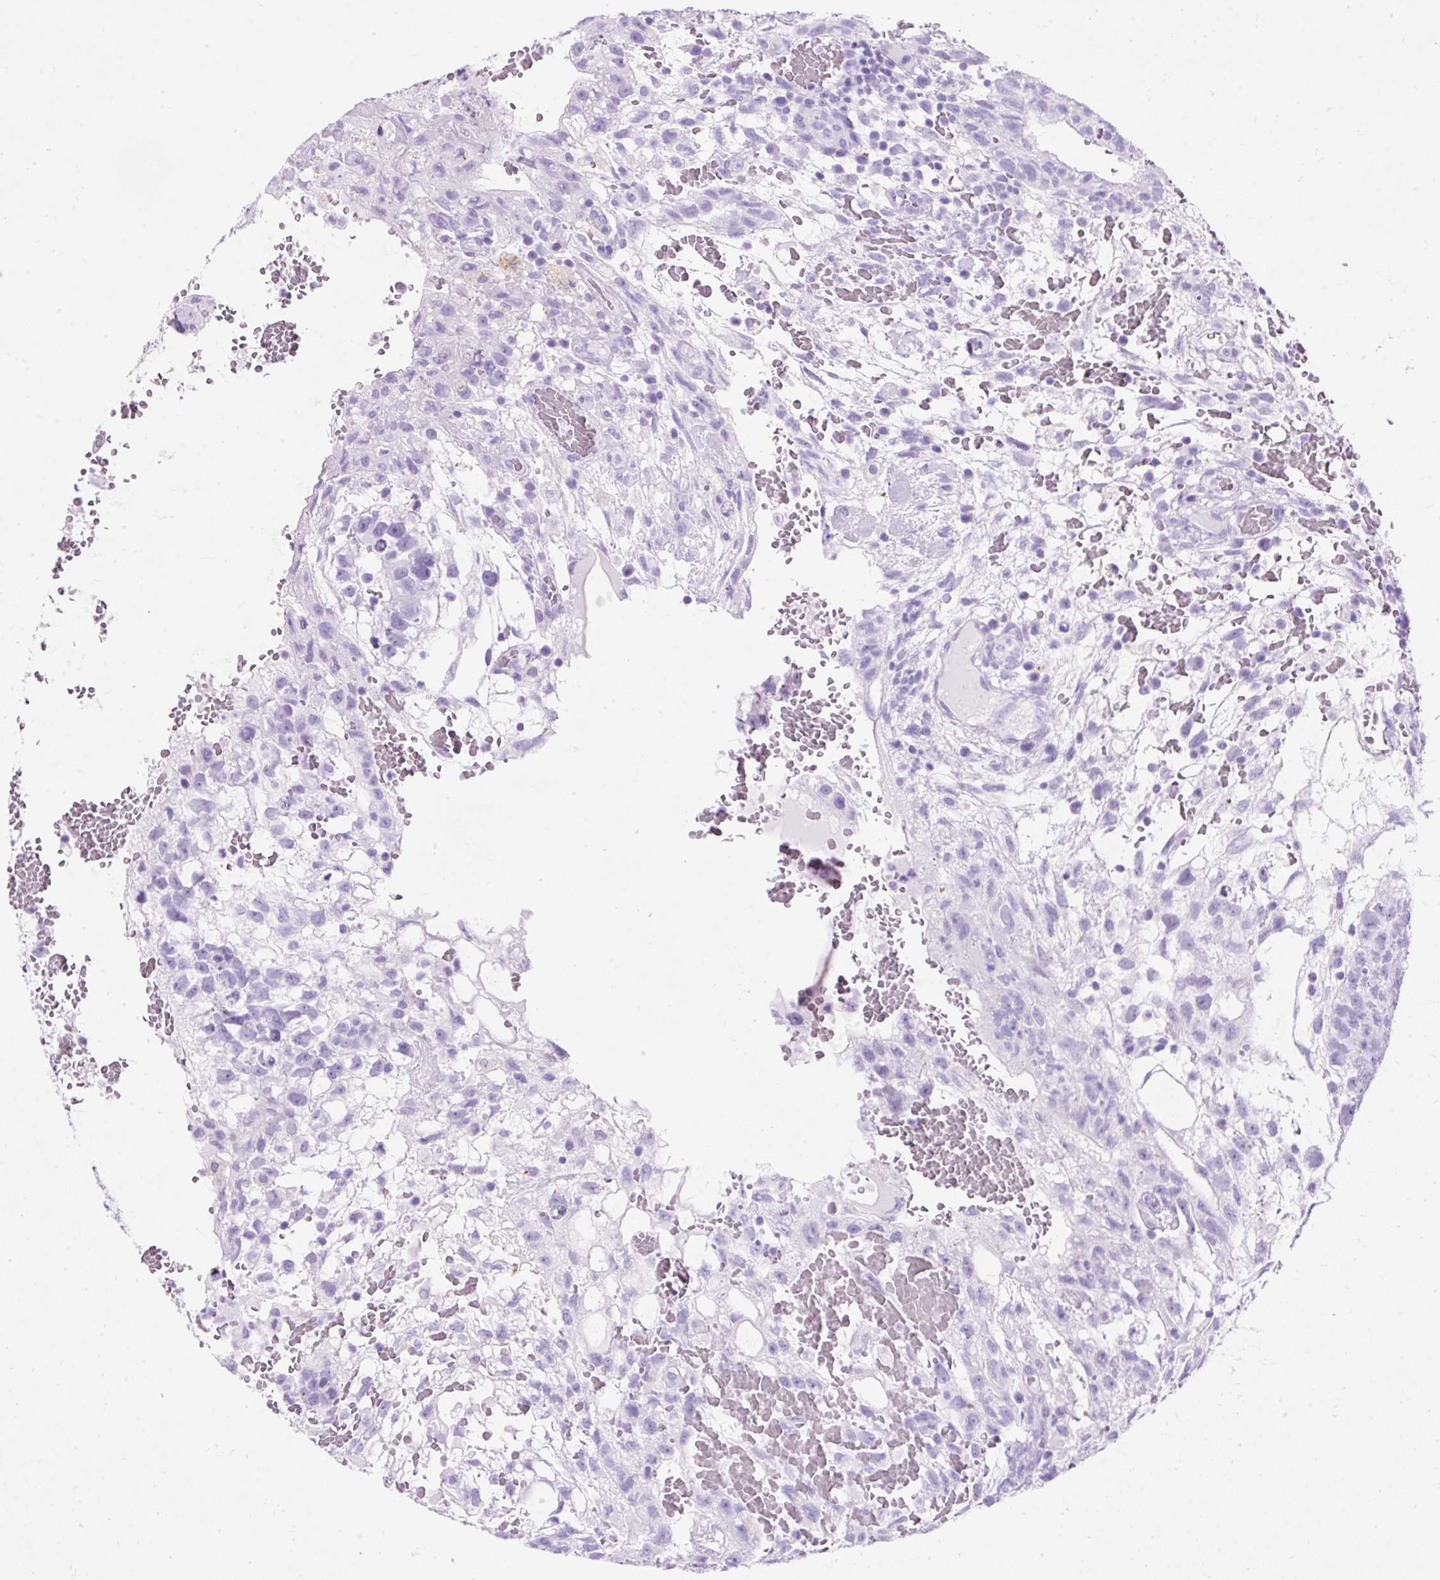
{"staining": {"intensity": "negative", "quantity": "none", "location": "none"}, "tissue": "testis cancer", "cell_type": "Tumor cells", "image_type": "cancer", "snomed": [{"axis": "morphology", "description": "Normal tissue, NOS"}, {"axis": "morphology", "description": "Carcinoma, Embryonal, NOS"}, {"axis": "topography", "description": "Testis"}], "caption": "The histopathology image demonstrates no significant positivity in tumor cells of embryonal carcinoma (testis). Brightfield microscopy of IHC stained with DAB (3,3'-diaminobenzidine) (brown) and hematoxylin (blue), captured at high magnification.", "gene": "PVALB", "patient": {"sex": "male", "age": 32}}